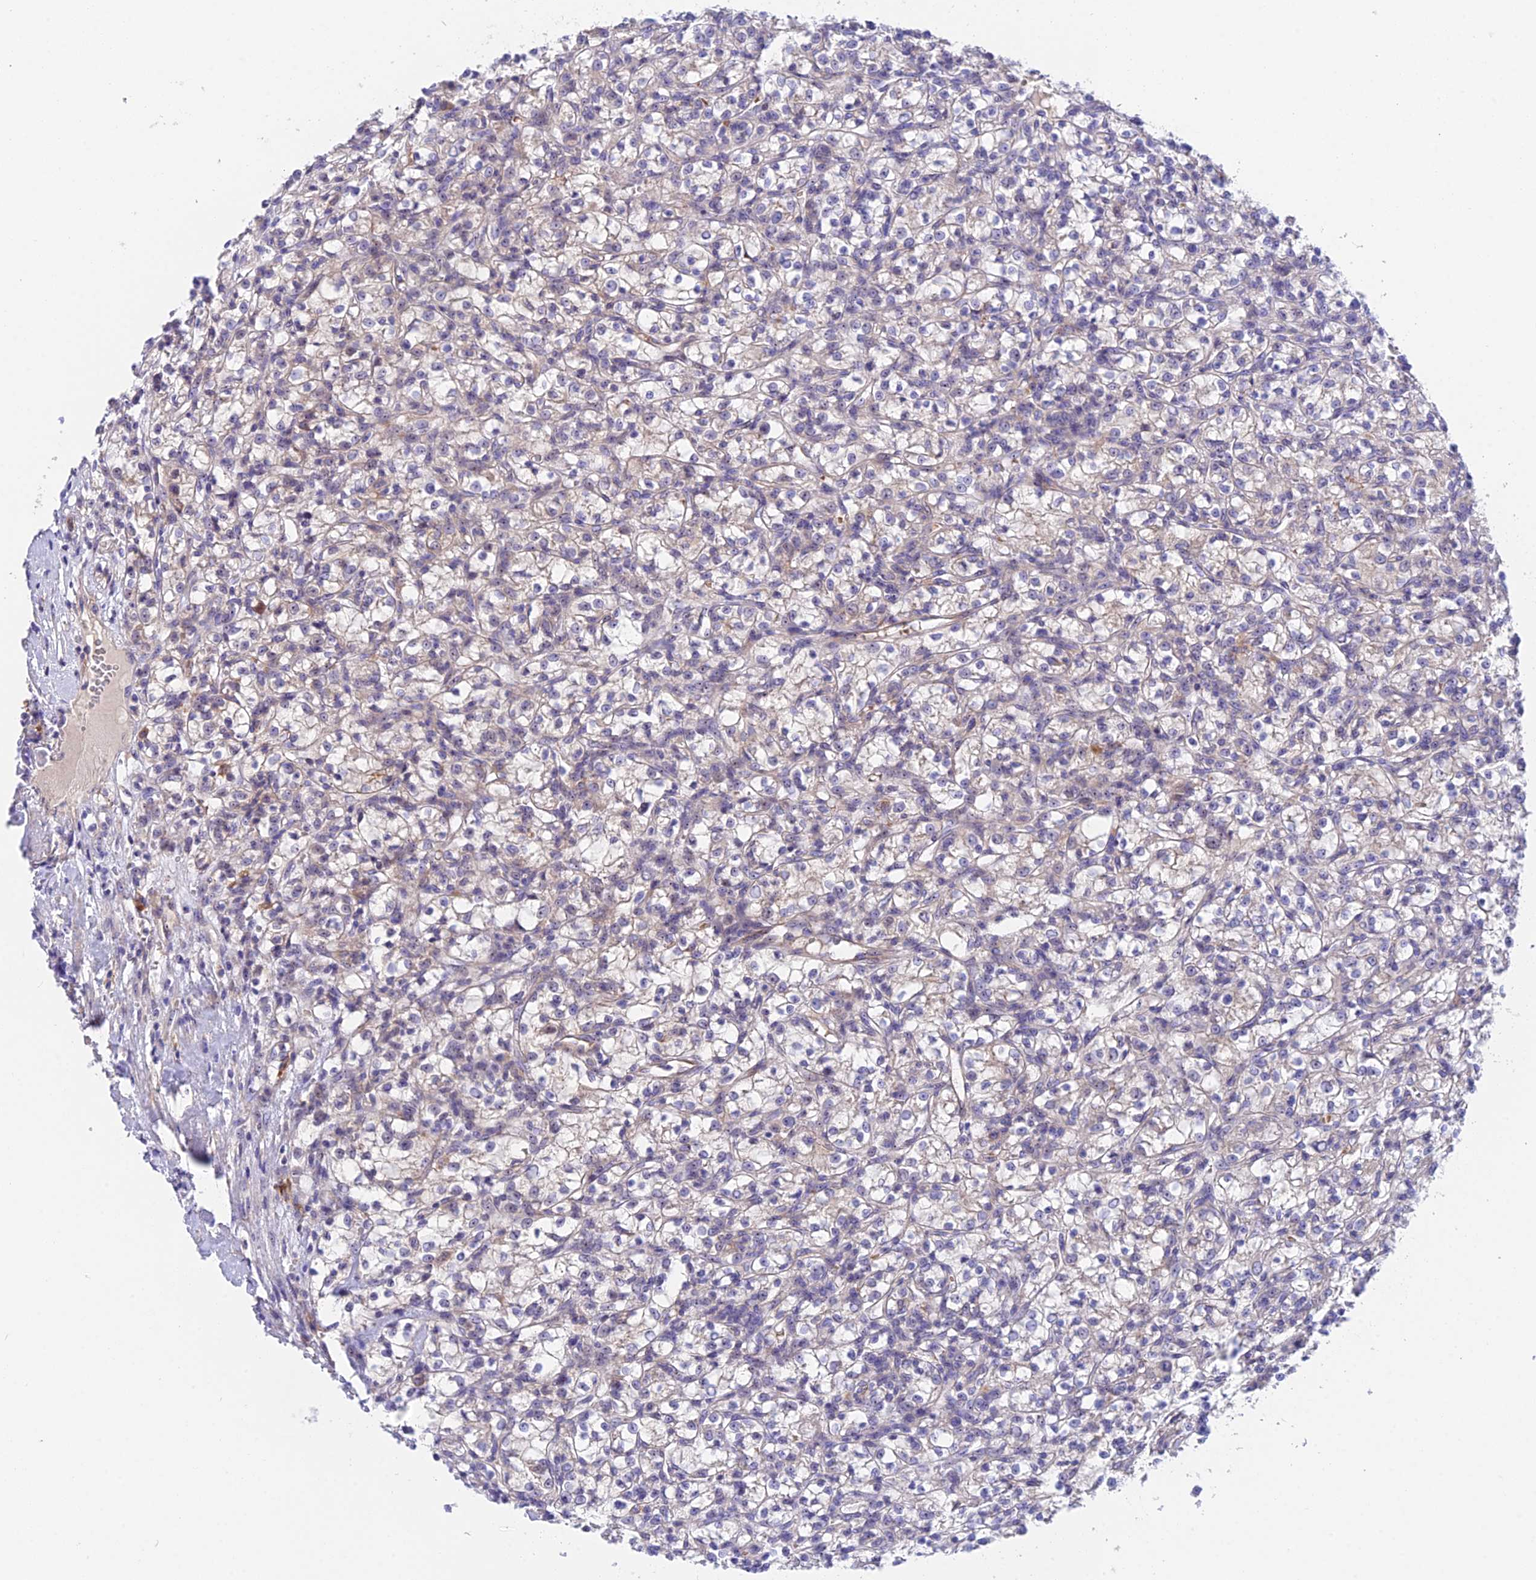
{"staining": {"intensity": "weak", "quantity": "<25%", "location": "cytoplasmic/membranous"}, "tissue": "renal cancer", "cell_type": "Tumor cells", "image_type": "cancer", "snomed": [{"axis": "morphology", "description": "Adenocarcinoma, NOS"}, {"axis": "topography", "description": "Kidney"}], "caption": "DAB immunohistochemical staining of renal adenocarcinoma demonstrates no significant positivity in tumor cells. (Stains: DAB (3,3'-diaminobenzidine) IHC with hematoxylin counter stain, Microscopy: brightfield microscopy at high magnification).", "gene": "DUSP29", "patient": {"sex": "female", "age": 59}}